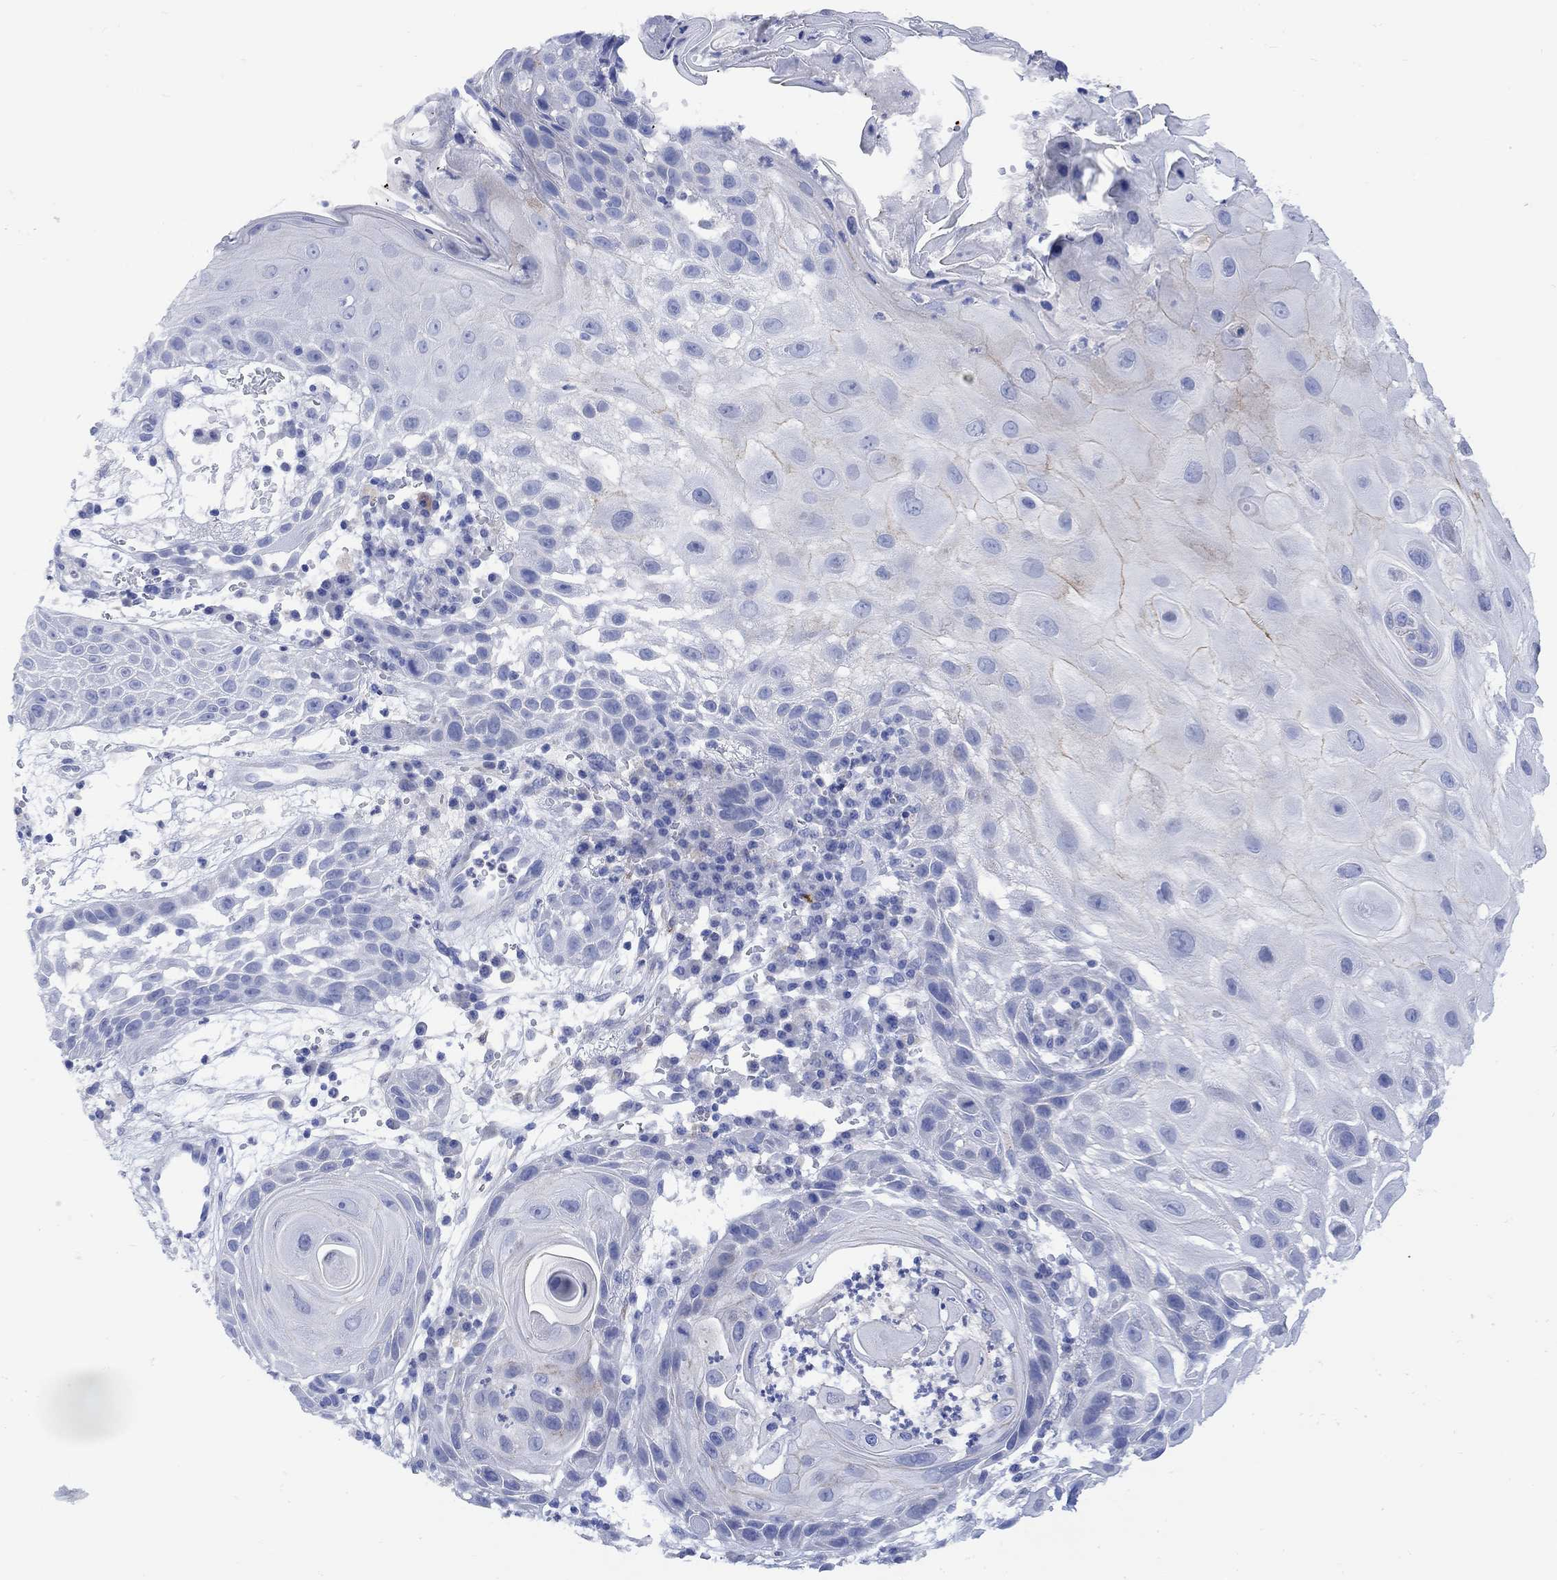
{"staining": {"intensity": "weak", "quantity": "<25%", "location": "cytoplasmic/membranous"}, "tissue": "skin cancer", "cell_type": "Tumor cells", "image_type": "cancer", "snomed": [{"axis": "morphology", "description": "Normal tissue, NOS"}, {"axis": "morphology", "description": "Squamous cell carcinoma, NOS"}, {"axis": "topography", "description": "Skin"}], "caption": "Protein analysis of skin cancer shows no significant staining in tumor cells.", "gene": "MYL1", "patient": {"sex": "male", "age": 79}}